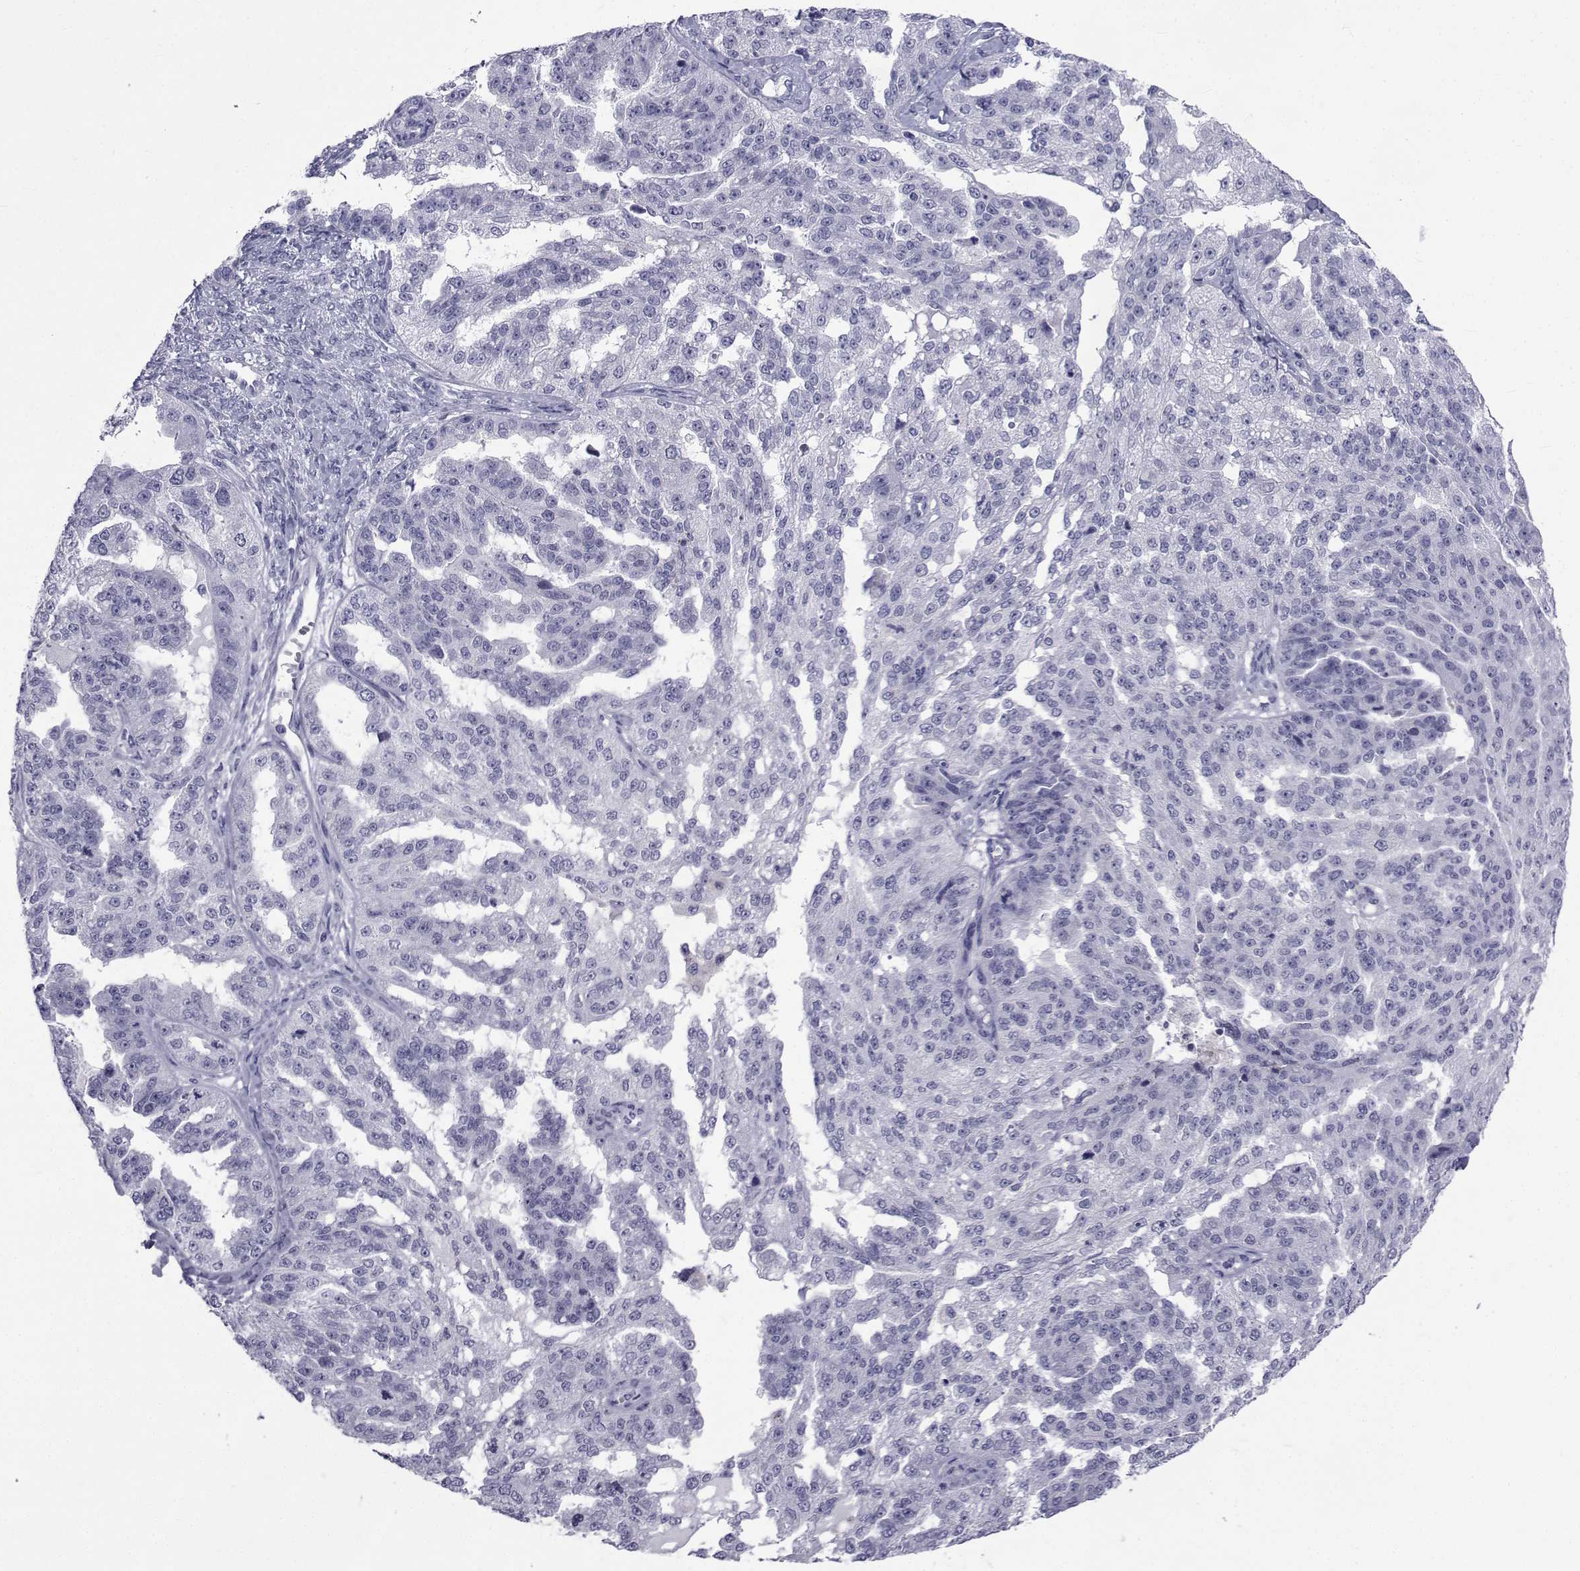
{"staining": {"intensity": "negative", "quantity": "none", "location": "none"}, "tissue": "ovarian cancer", "cell_type": "Tumor cells", "image_type": "cancer", "snomed": [{"axis": "morphology", "description": "Cystadenocarcinoma, serous, NOS"}, {"axis": "topography", "description": "Ovary"}], "caption": "Tumor cells show no significant protein staining in serous cystadenocarcinoma (ovarian). (DAB (3,3'-diaminobenzidine) IHC, high magnification).", "gene": "PDE6H", "patient": {"sex": "female", "age": 58}}